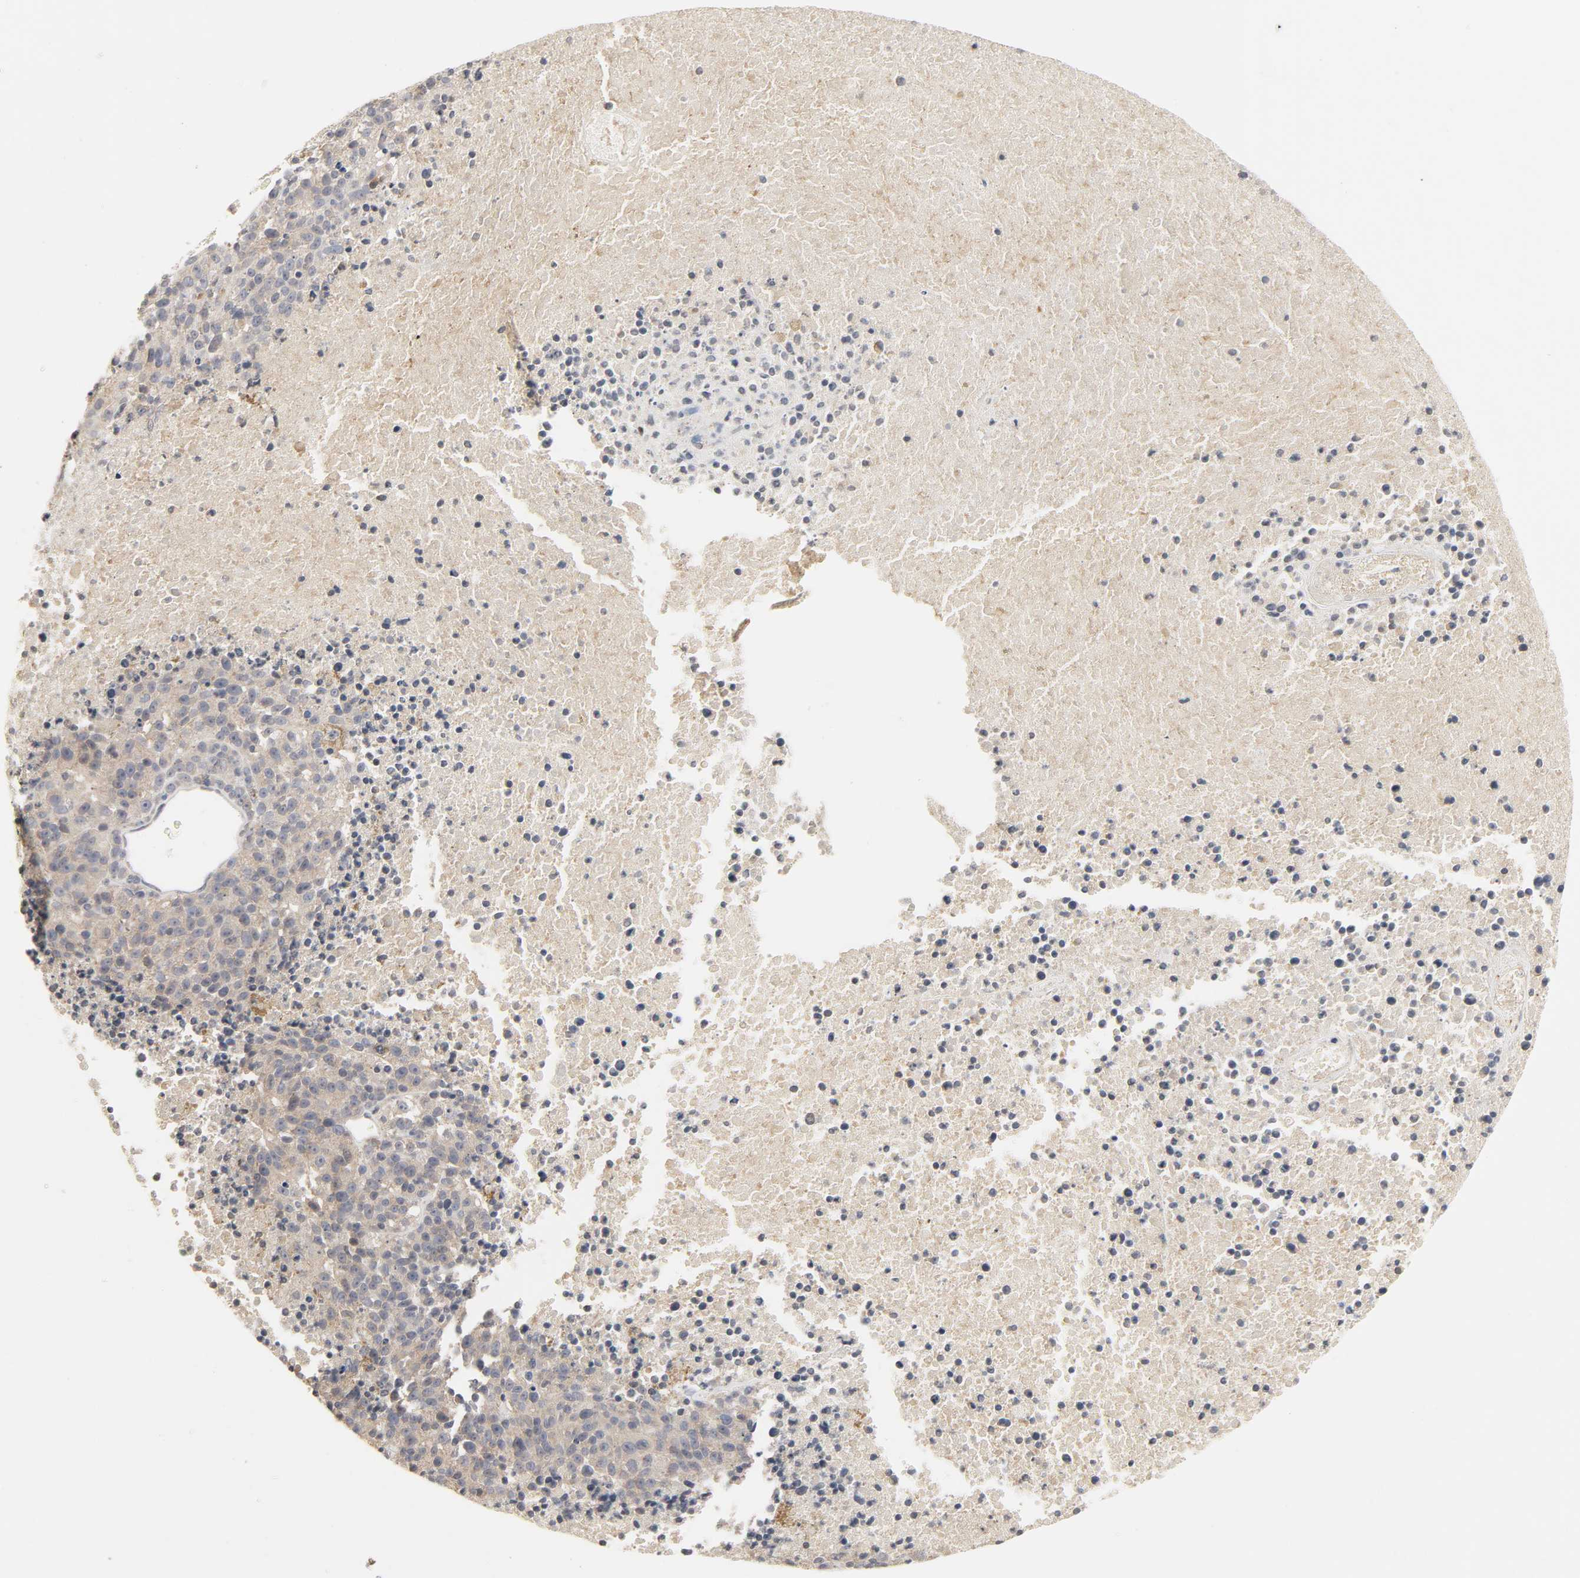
{"staining": {"intensity": "weak", "quantity": ">75%", "location": "cytoplasmic/membranous"}, "tissue": "melanoma", "cell_type": "Tumor cells", "image_type": "cancer", "snomed": [{"axis": "morphology", "description": "Malignant melanoma, Metastatic site"}, {"axis": "topography", "description": "Cerebral cortex"}], "caption": "The photomicrograph displays staining of melanoma, revealing weak cytoplasmic/membranous protein staining (brown color) within tumor cells.", "gene": "CLEC4E", "patient": {"sex": "female", "age": 52}}